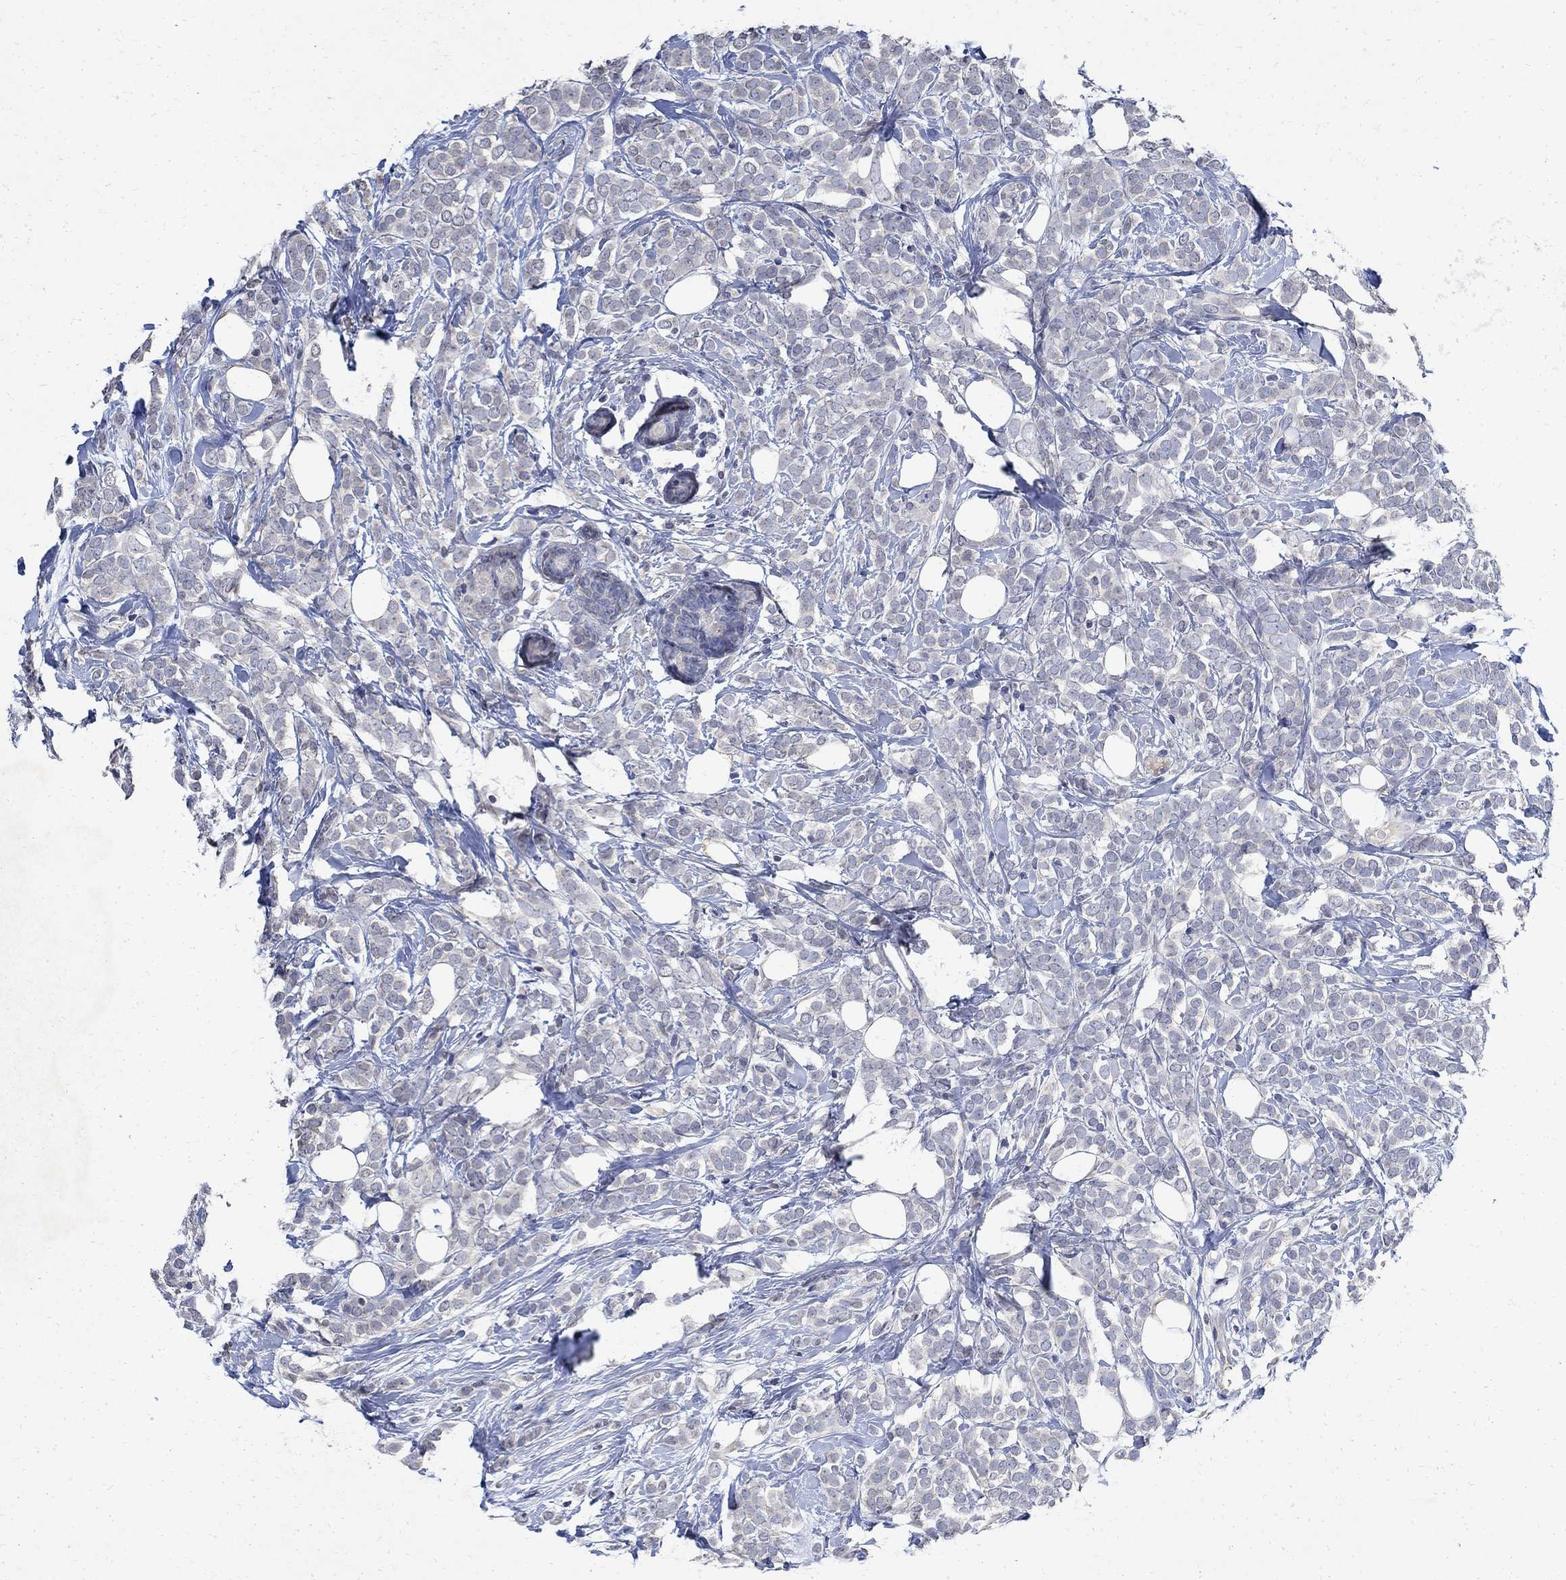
{"staining": {"intensity": "negative", "quantity": "none", "location": "none"}, "tissue": "breast cancer", "cell_type": "Tumor cells", "image_type": "cancer", "snomed": [{"axis": "morphology", "description": "Lobular carcinoma"}, {"axis": "topography", "description": "Breast"}], "caption": "Breast cancer stained for a protein using immunohistochemistry shows no positivity tumor cells.", "gene": "TMEM169", "patient": {"sex": "female", "age": 49}}